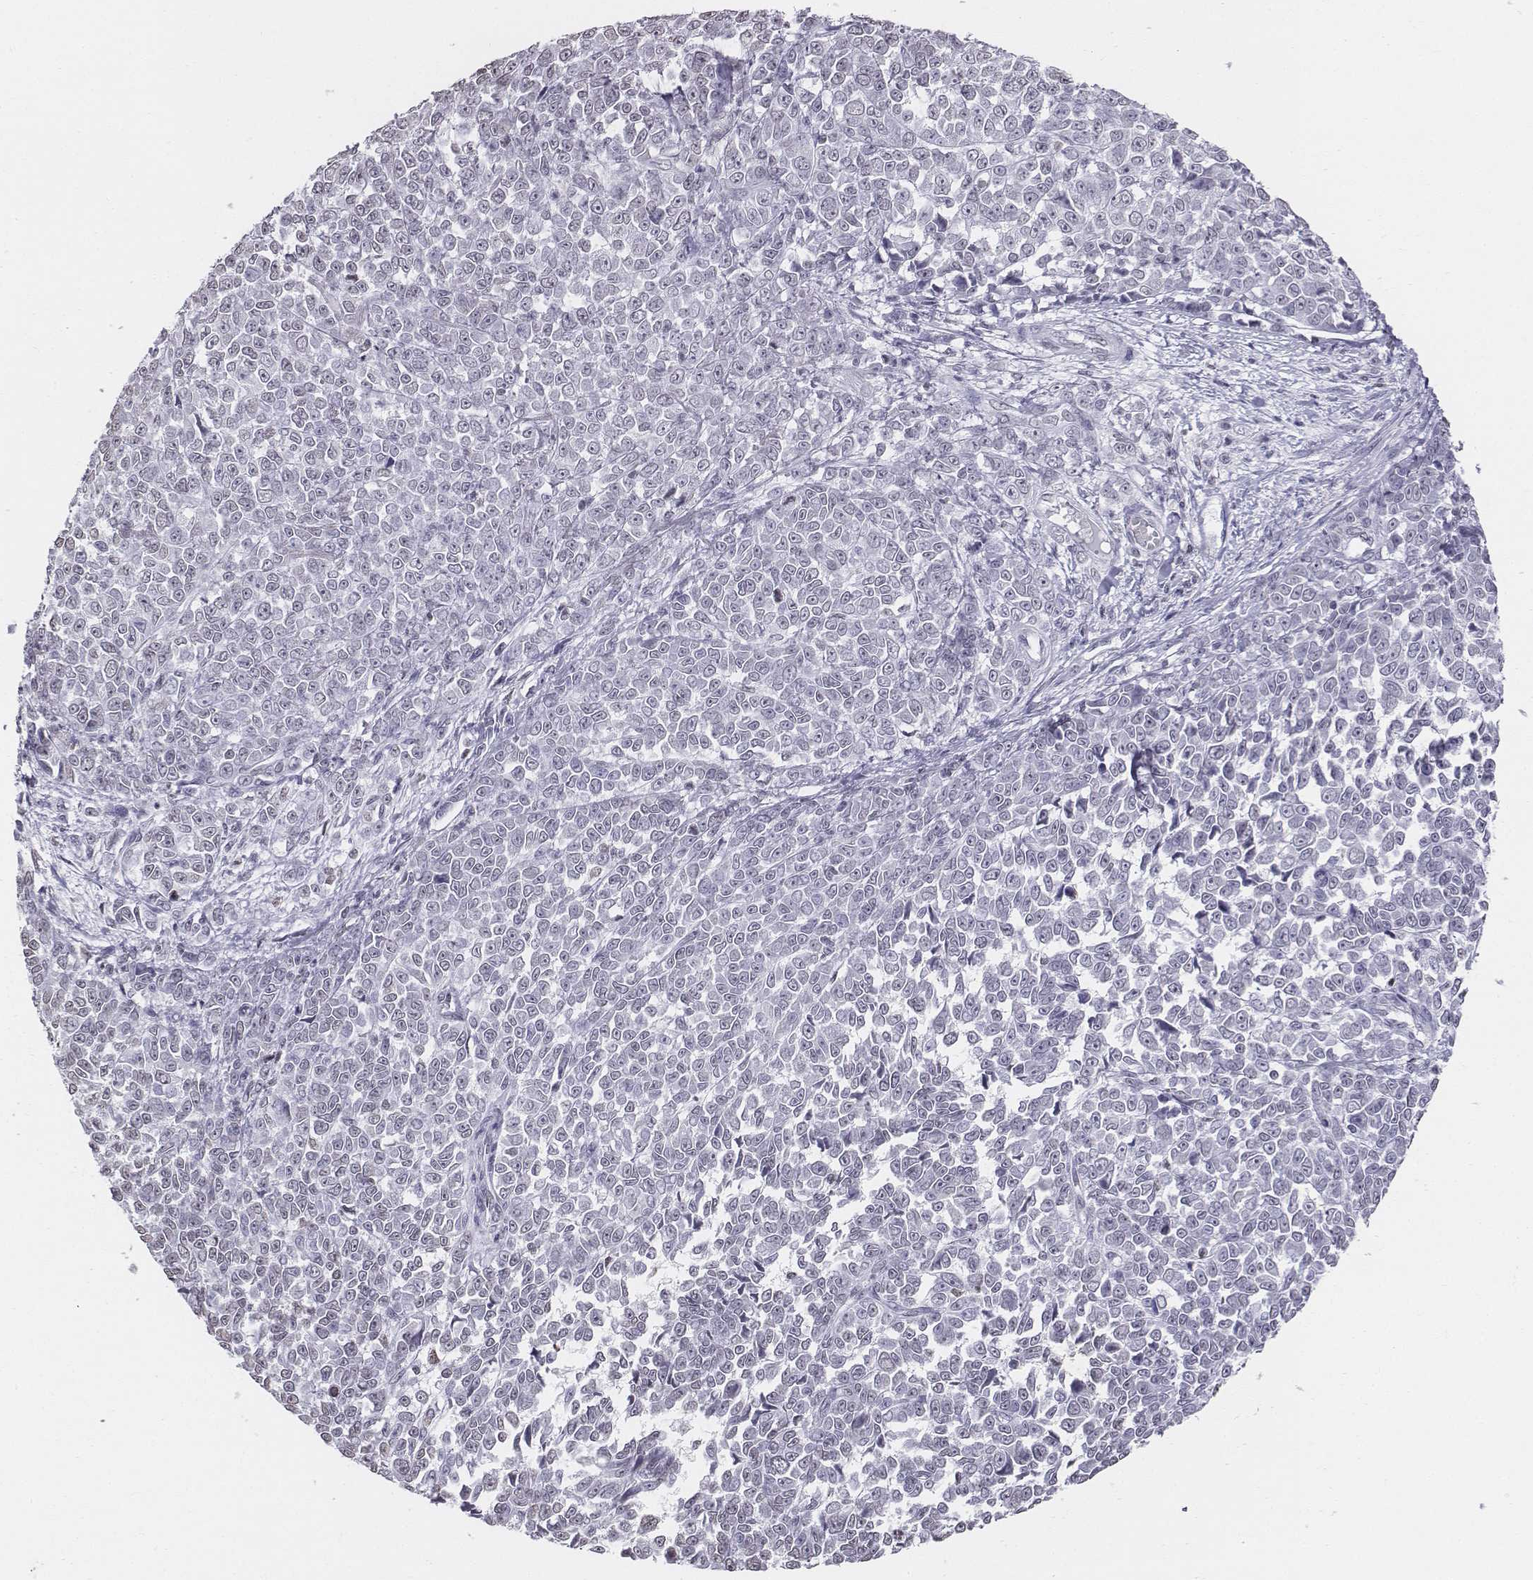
{"staining": {"intensity": "negative", "quantity": "none", "location": "none"}, "tissue": "melanoma", "cell_type": "Tumor cells", "image_type": "cancer", "snomed": [{"axis": "morphology", "description": "Malignant melanoma, NOS"}, {"axis": "topography", "description": "Skin"}], "caption": "The histopathology image shows no significant expression in tumor cells of malignant melanoma.", "gene": "BARHL1", "patient": {"sex": "female", "age": 95}}